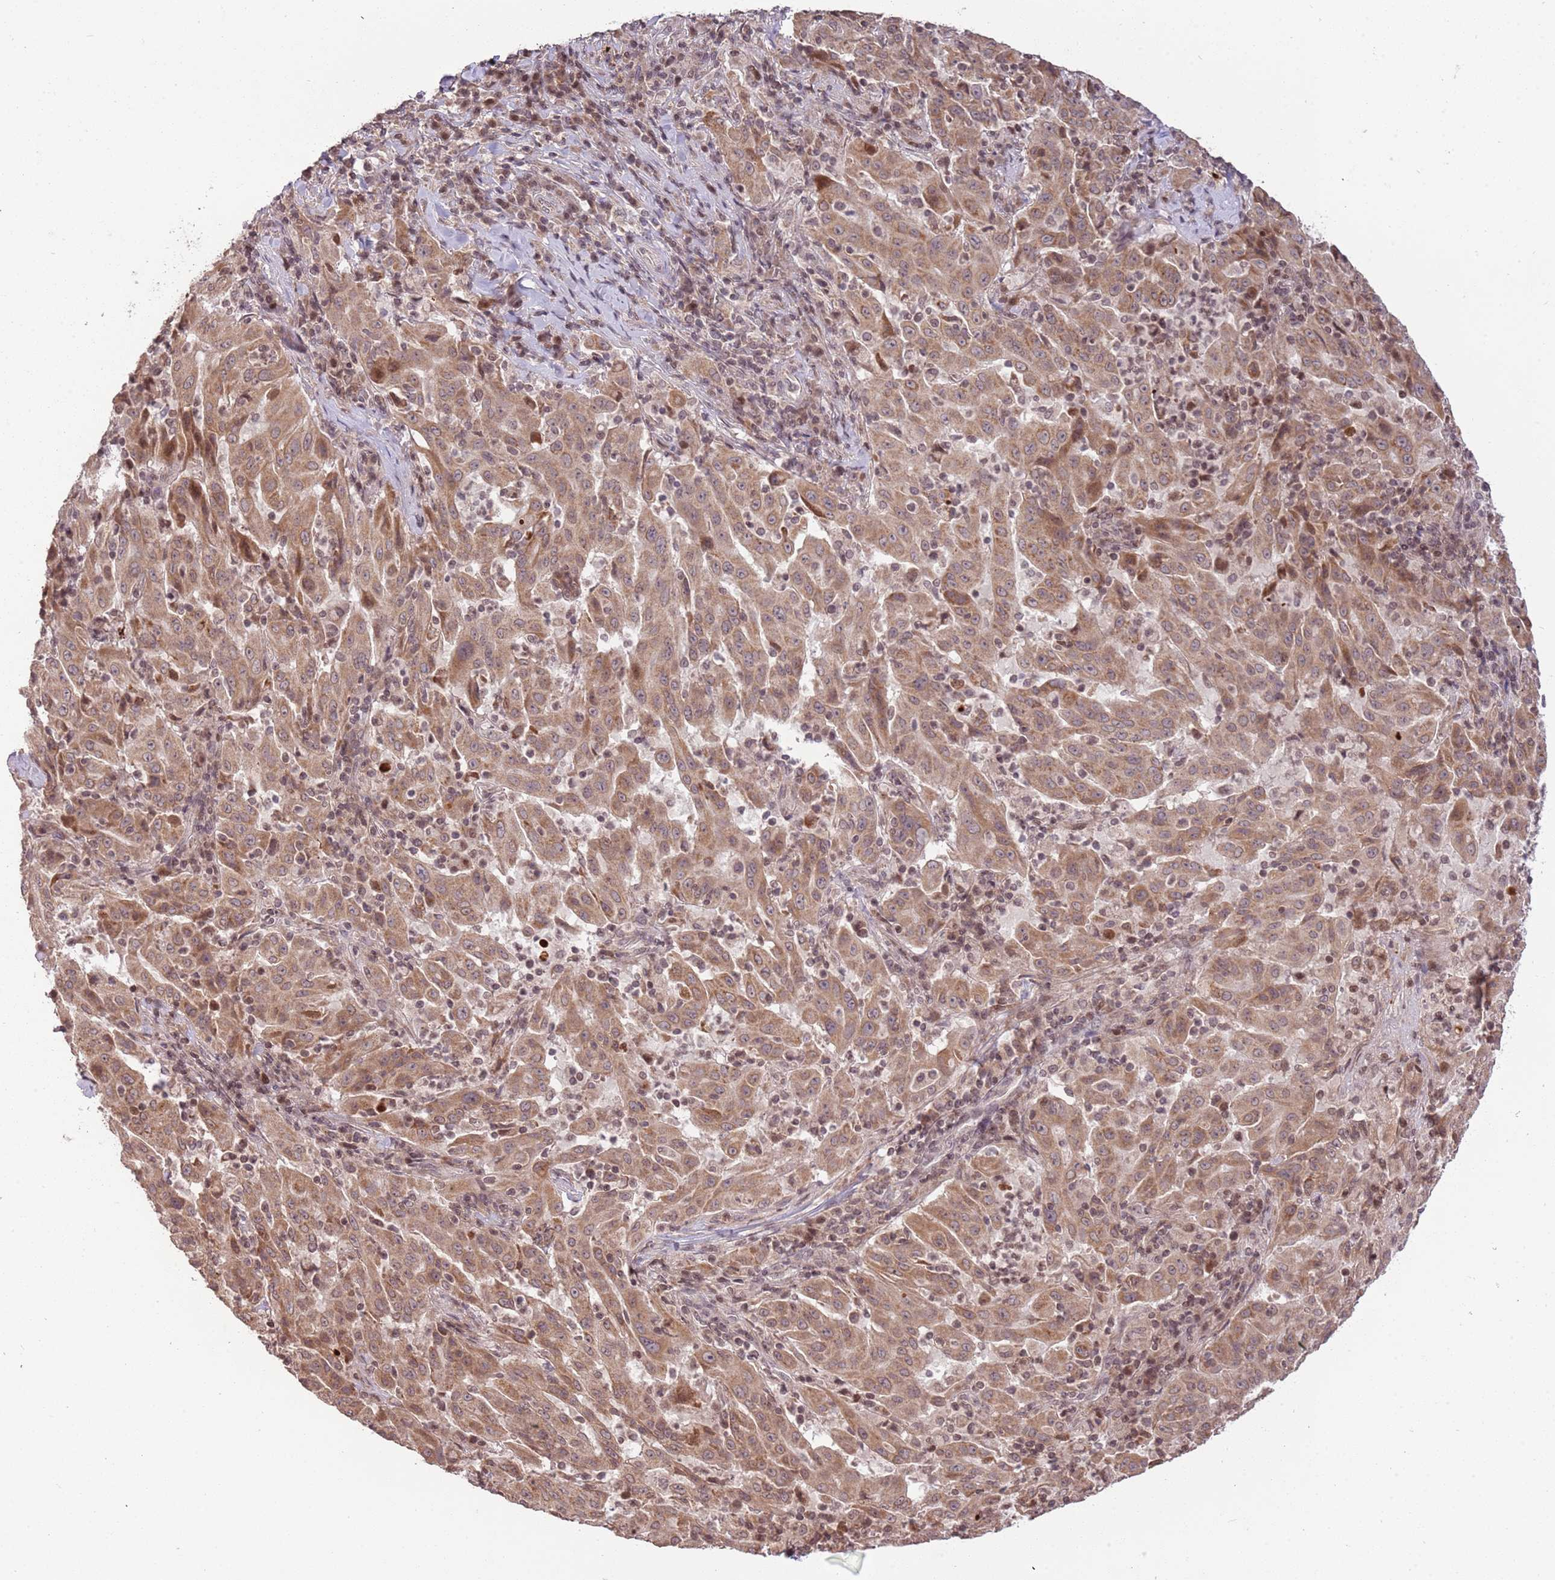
{"staining": {"intensity": "moderate", "quantity": ">75%", "location": "cytoplasmic/membranous"}, "tissue": "pancreatic cancer", "cell_type": "Tumor cells", "image_type": "cancer", "snomed": [{"axis": "morphology", "description": "Adenocarcinoma, NOS"}, {"axis": "topography", "description": "Pancreas"}], "caption": "A brown stain labels moderate cytoplasmic/membranous staining of a protein in human pancreatic adenocarcinoma tumor cells.", "gene": "SAMSN1", "patient": {"sex": "male", "age": 63}}